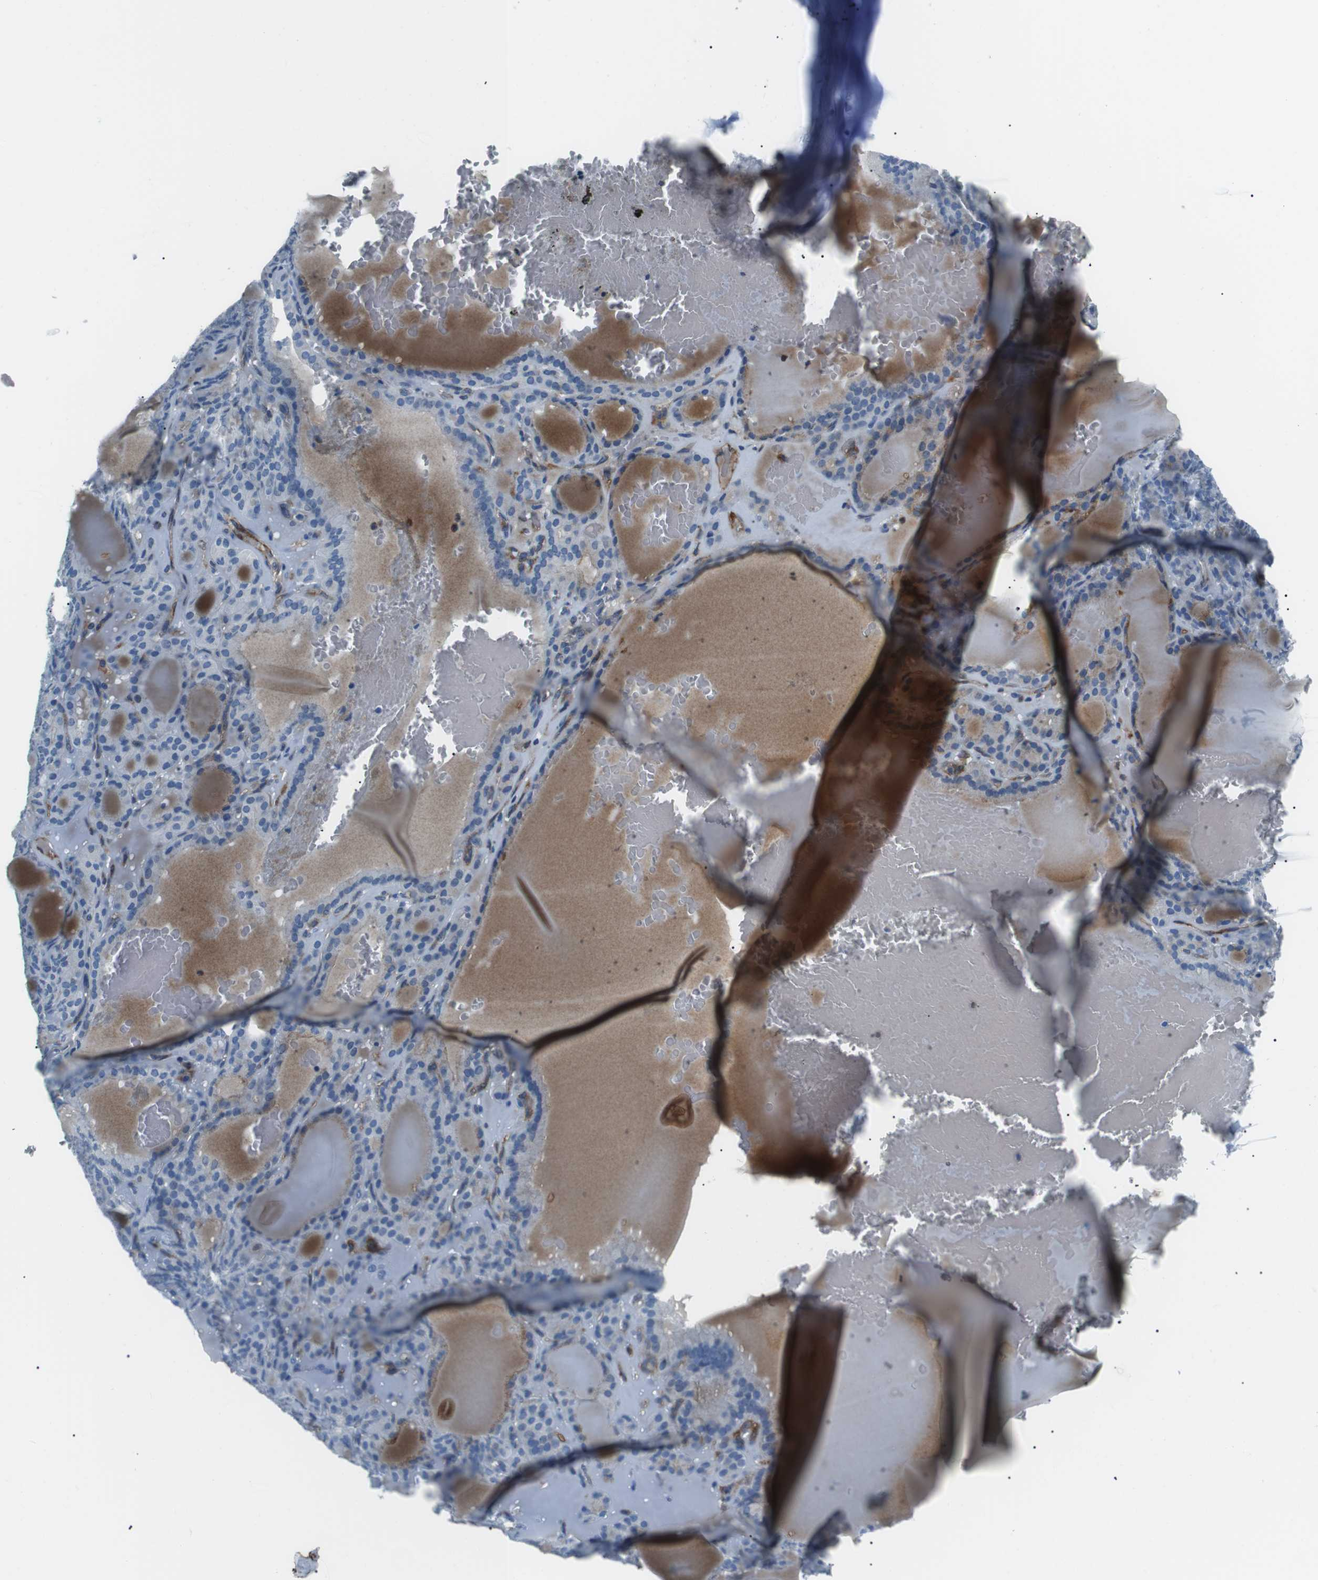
{"staining": {"intensity": "weak", "quantity": "<25%", "location": "cytoplasmic/membranous"}, "tissue": "thyroid gland", "cell_type": "Glandular cells", "image_type": "normal", "snomed": [{"axis": "morphology", "description": "Normal tissue, NOS"}, {"axis": "morphology", "description": "Carcinoma, NOS"}, {"axis": "topography", "description": "Thyroid gland"}], "caption": "Immunohistochemistry of normal human thyroid gland reveals no expression in glandular cells.", "gene": "CSF2RA", "patient": {"sex": "female", "age": 86}}